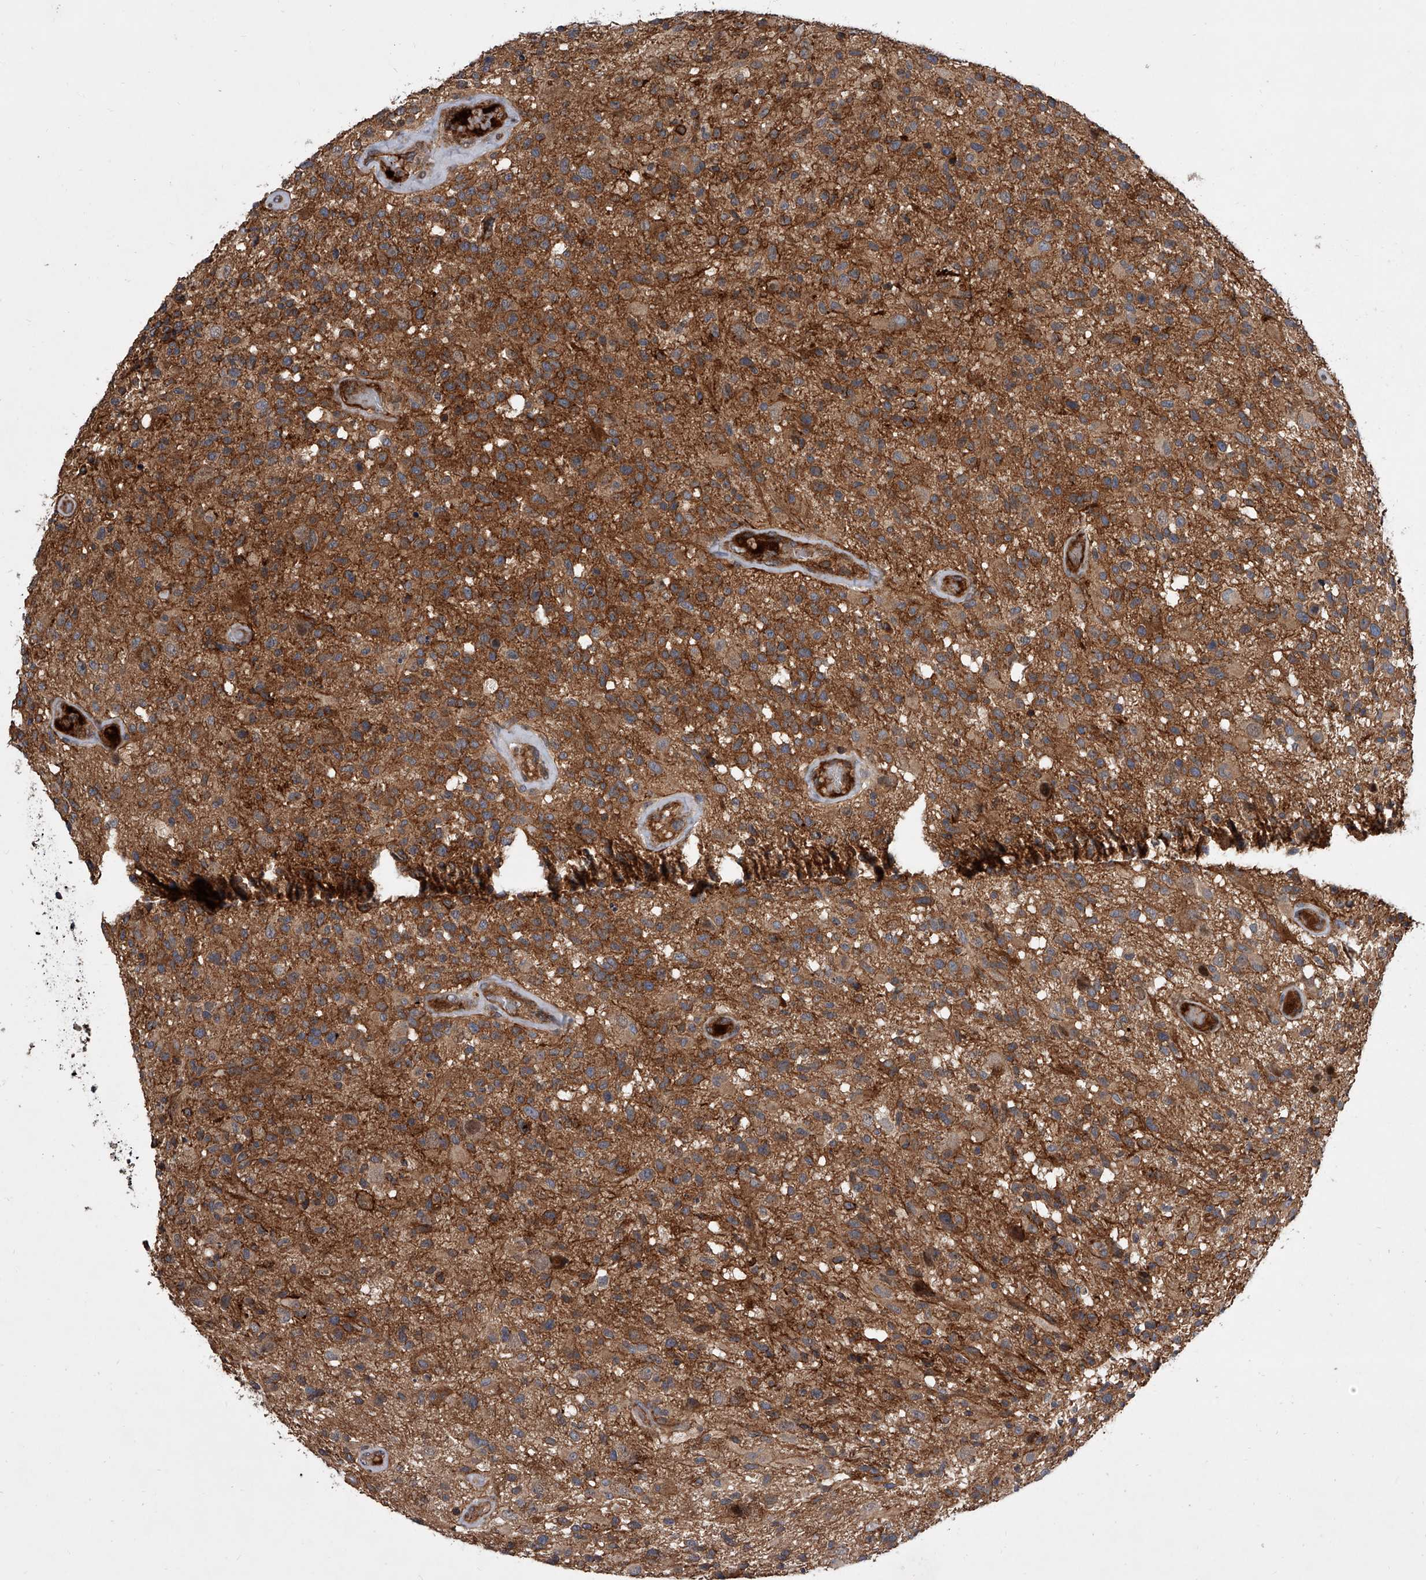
{"staining": {"intensity": "moderate", "quantity": ">75%", "location": "cytoplasmic/membranous"}, "tissue": "glioma", "cell_type": "Tumor cells", "image_type": "cancer", "snomed": [{"axis": "morphology", "description": "Glioma, malignant, High grade"}, {"axis": "morphology", "description": "Glioblastoma, NOS"}, {"axis": "topography", "description": "Brain"}], "caption": "Tumor cells exhibit medium levels of moderate cytoplasmic/membranous staining in approximately >75% of cells in human glioma. The staining was performed using DAB (3,3'-diaminobenzidine), with brown indicating positive protein expression. Nuclei are stained blue with hematoxylin.", "gene": "USP47", "patient": {"sex": "male", "age": 60}}